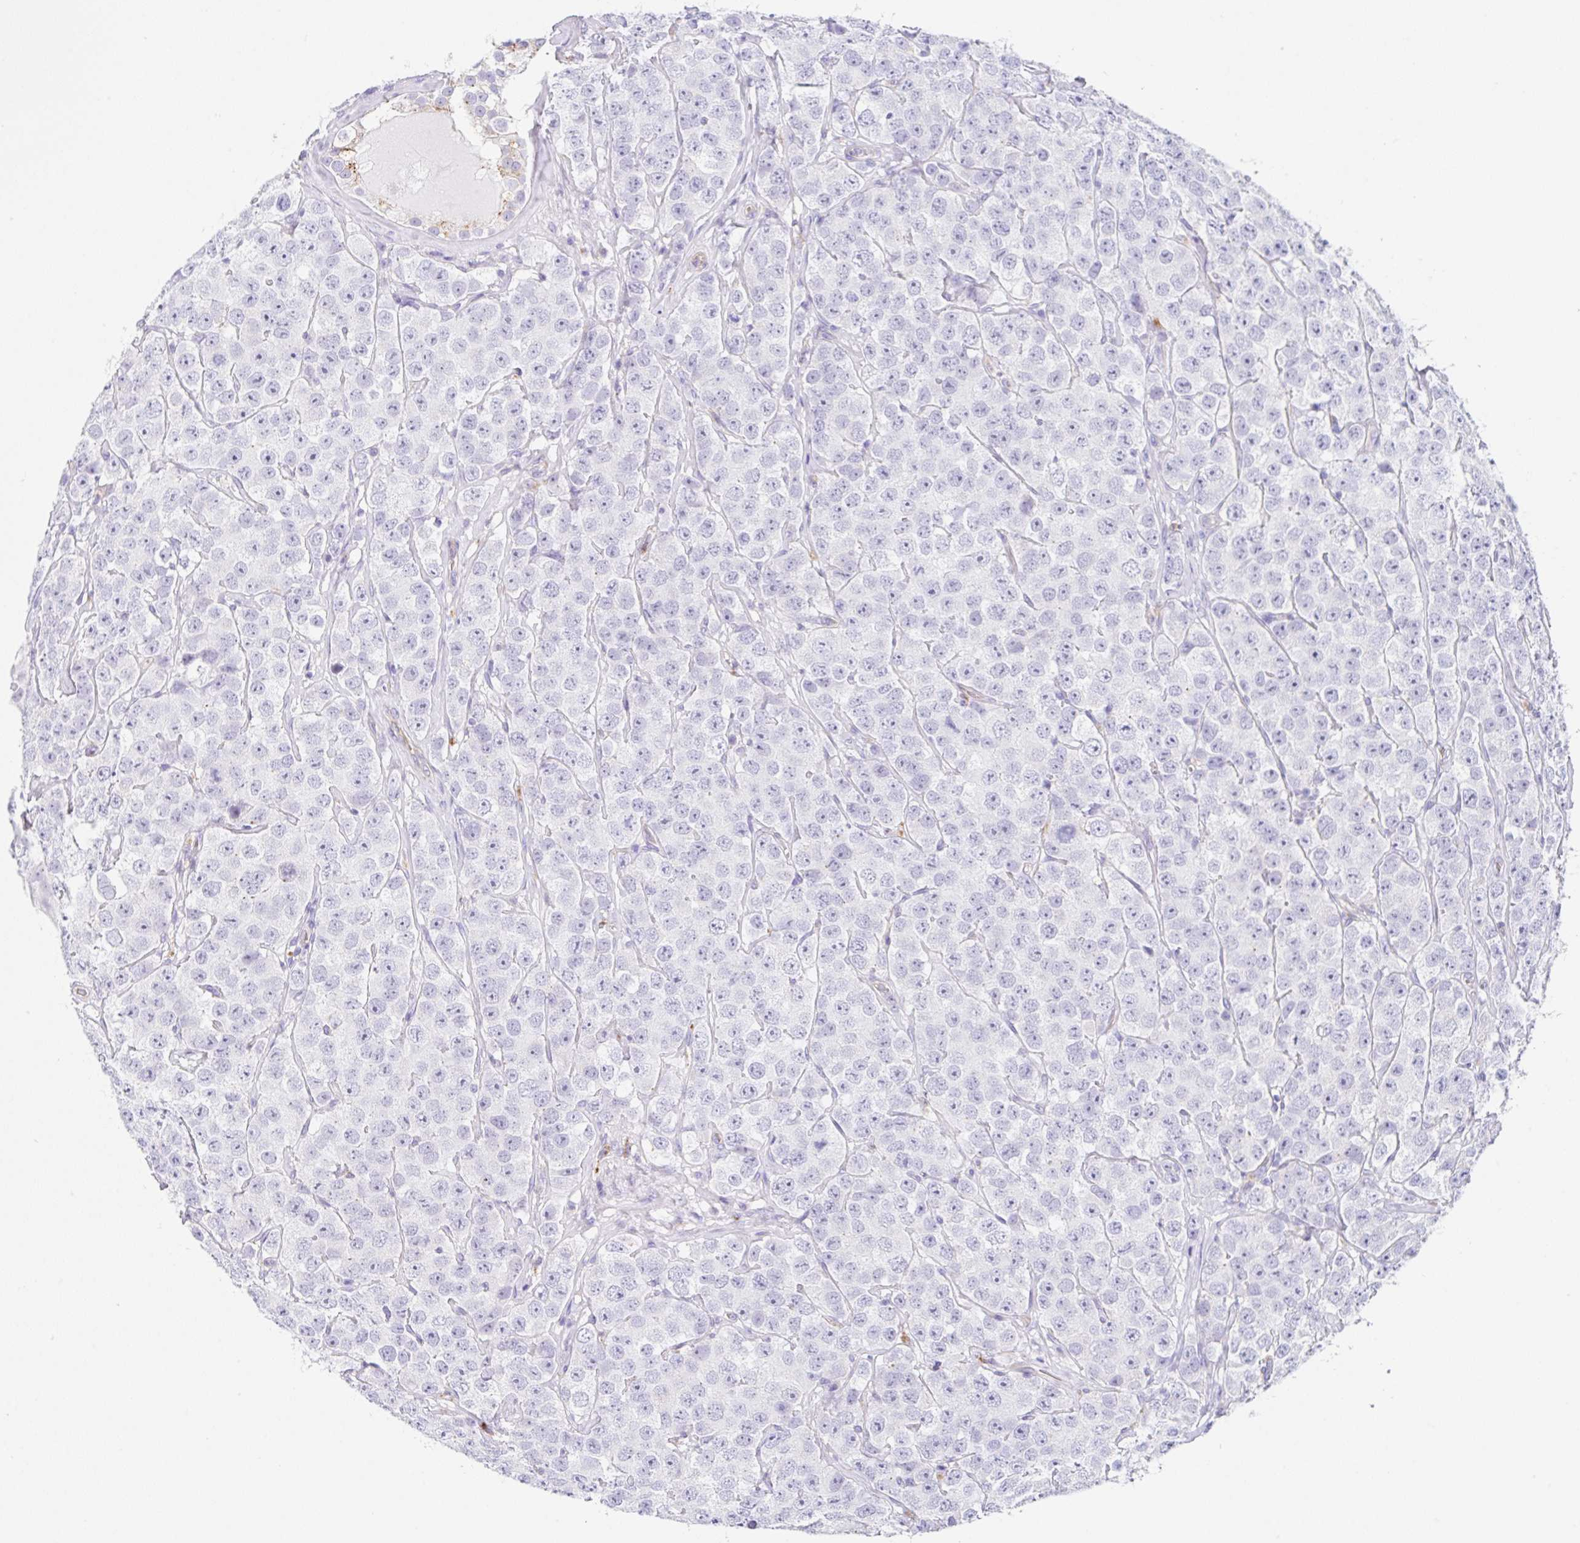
{"staining": {"intensity": "negative", "quantity": "none", "location": "none"}, "tissue": "testis cancer", "cell_type": "Tumor cells", "image_type": "cancer", "snomed": [{"axis": "morphology", "description": "Seminoma, NOS"}, {"axis": "topography", "description": "Testis"}], "caption": "An IHC photomicrograph of testis cancer (seminoma) is shown. There is no staining in tumor cells of testis cancer (seminoma).", "gene": "DKK4", "patient": {"sex": "male", "age": 28}}